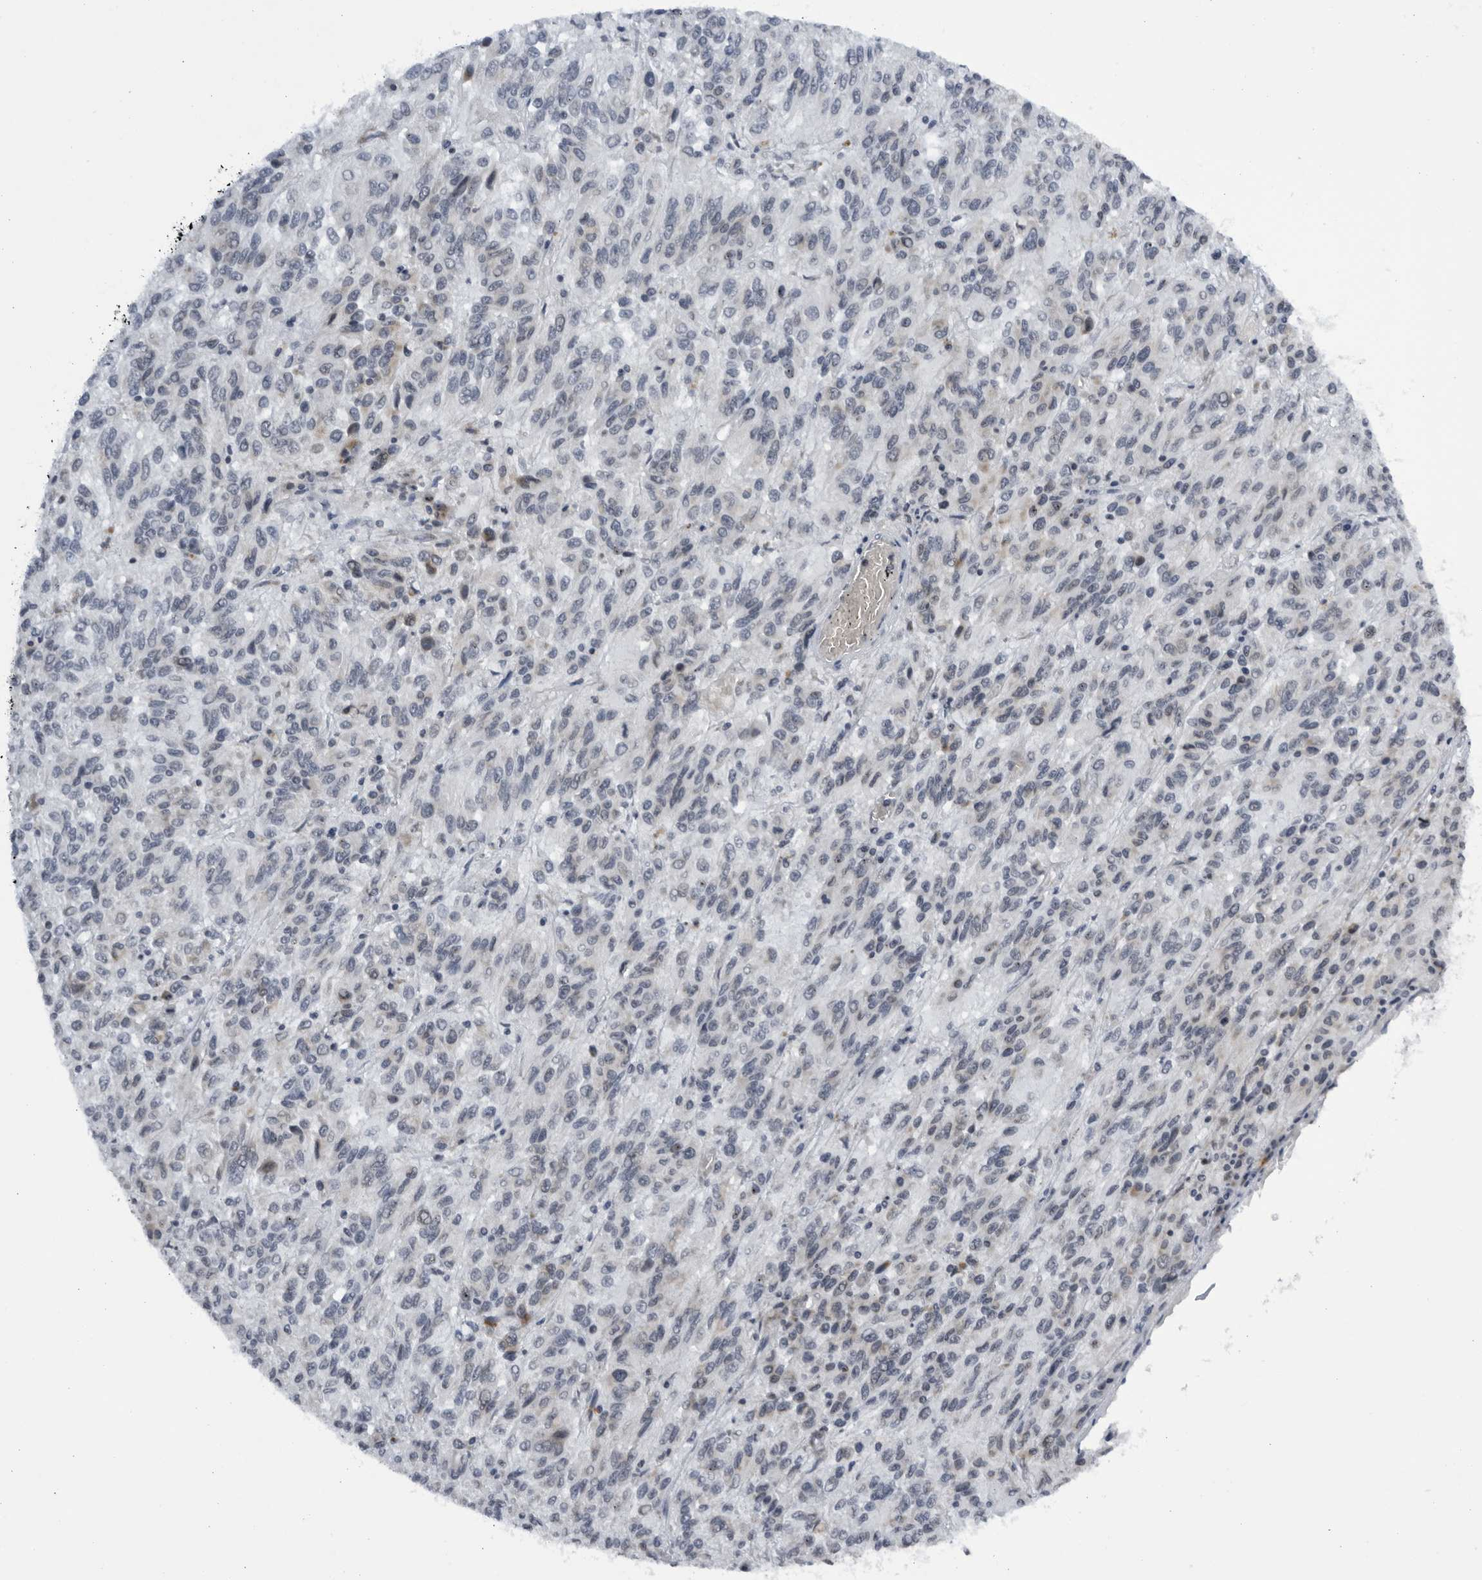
{"staining": {"intensity": "negative", "quantity": "none", "location": "none"}, "tissue": "melanoma", "cell_type": "Tumor cells", "image_type": "cancer", "snomed": [{"axis": "morphology", "description": "Malignant melanoma, Metastatic site"}, {"axis": "topography", "description": "Lung"}], "caption": "An IHC histopathology image of melanoma is shown. There is no staining in tumor cells of melanoma.", "gene": "SLC25A22", "patient": {"sex": "male", "age": 64}}